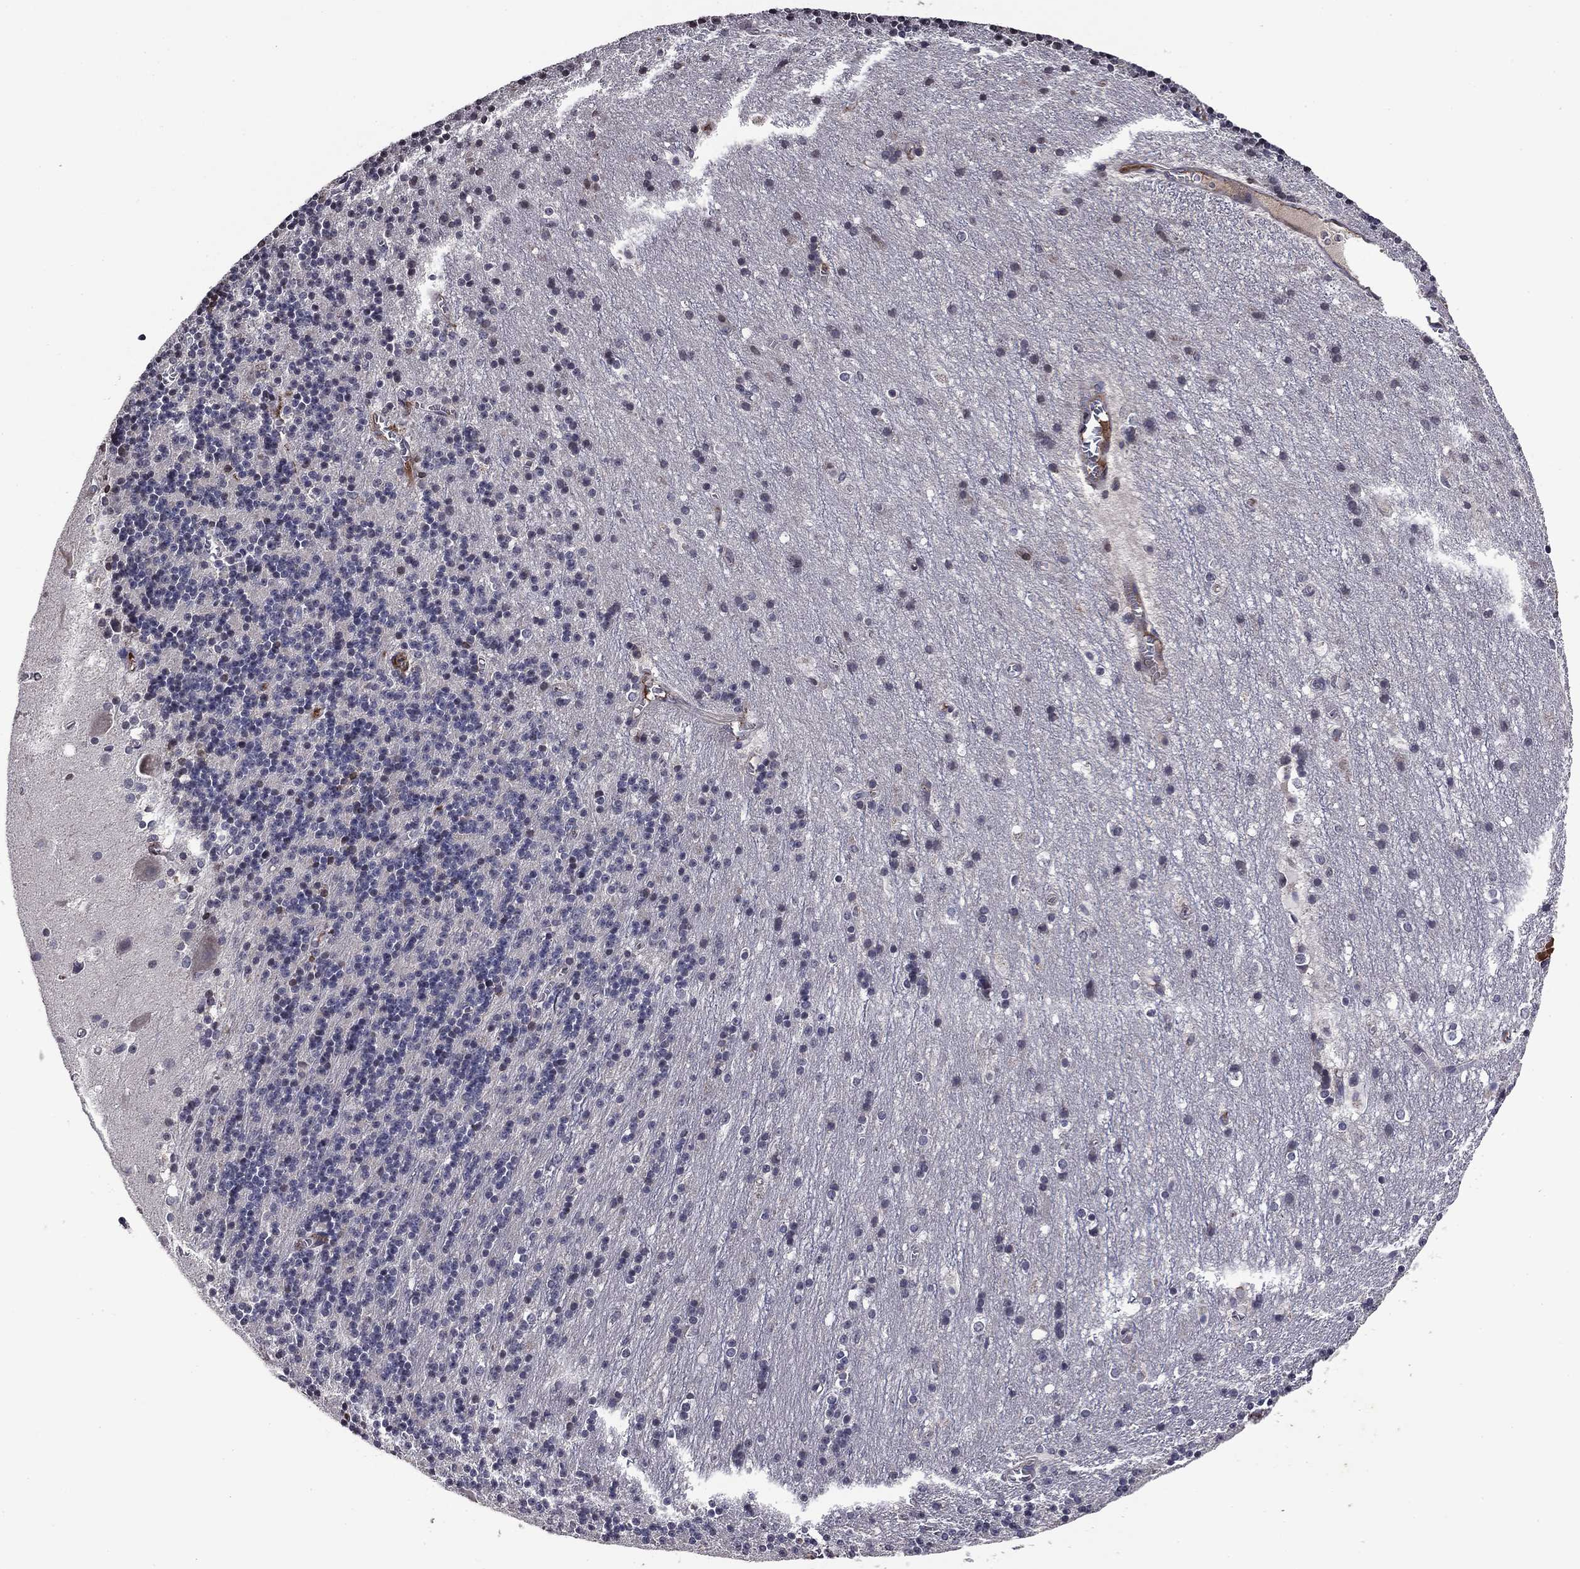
{"staining": {"intensity": "negative", "quantity": "none", "location": "none"}, "tissue": "cerebellum", "cell_type": "Cells in granular layer", "image_type": "normal", "snomed": [{"axis": "morphology", "description": "Normal tissue, NOS"}, {"axis": "topography", "description": "Cerebellum"}], "caption": "Protein analysis of unremarkable cerebellum displays no significant positivity in cells in granular layer.", "gene": "PROS1", "patient": {"sex": "male", "age": 70}}